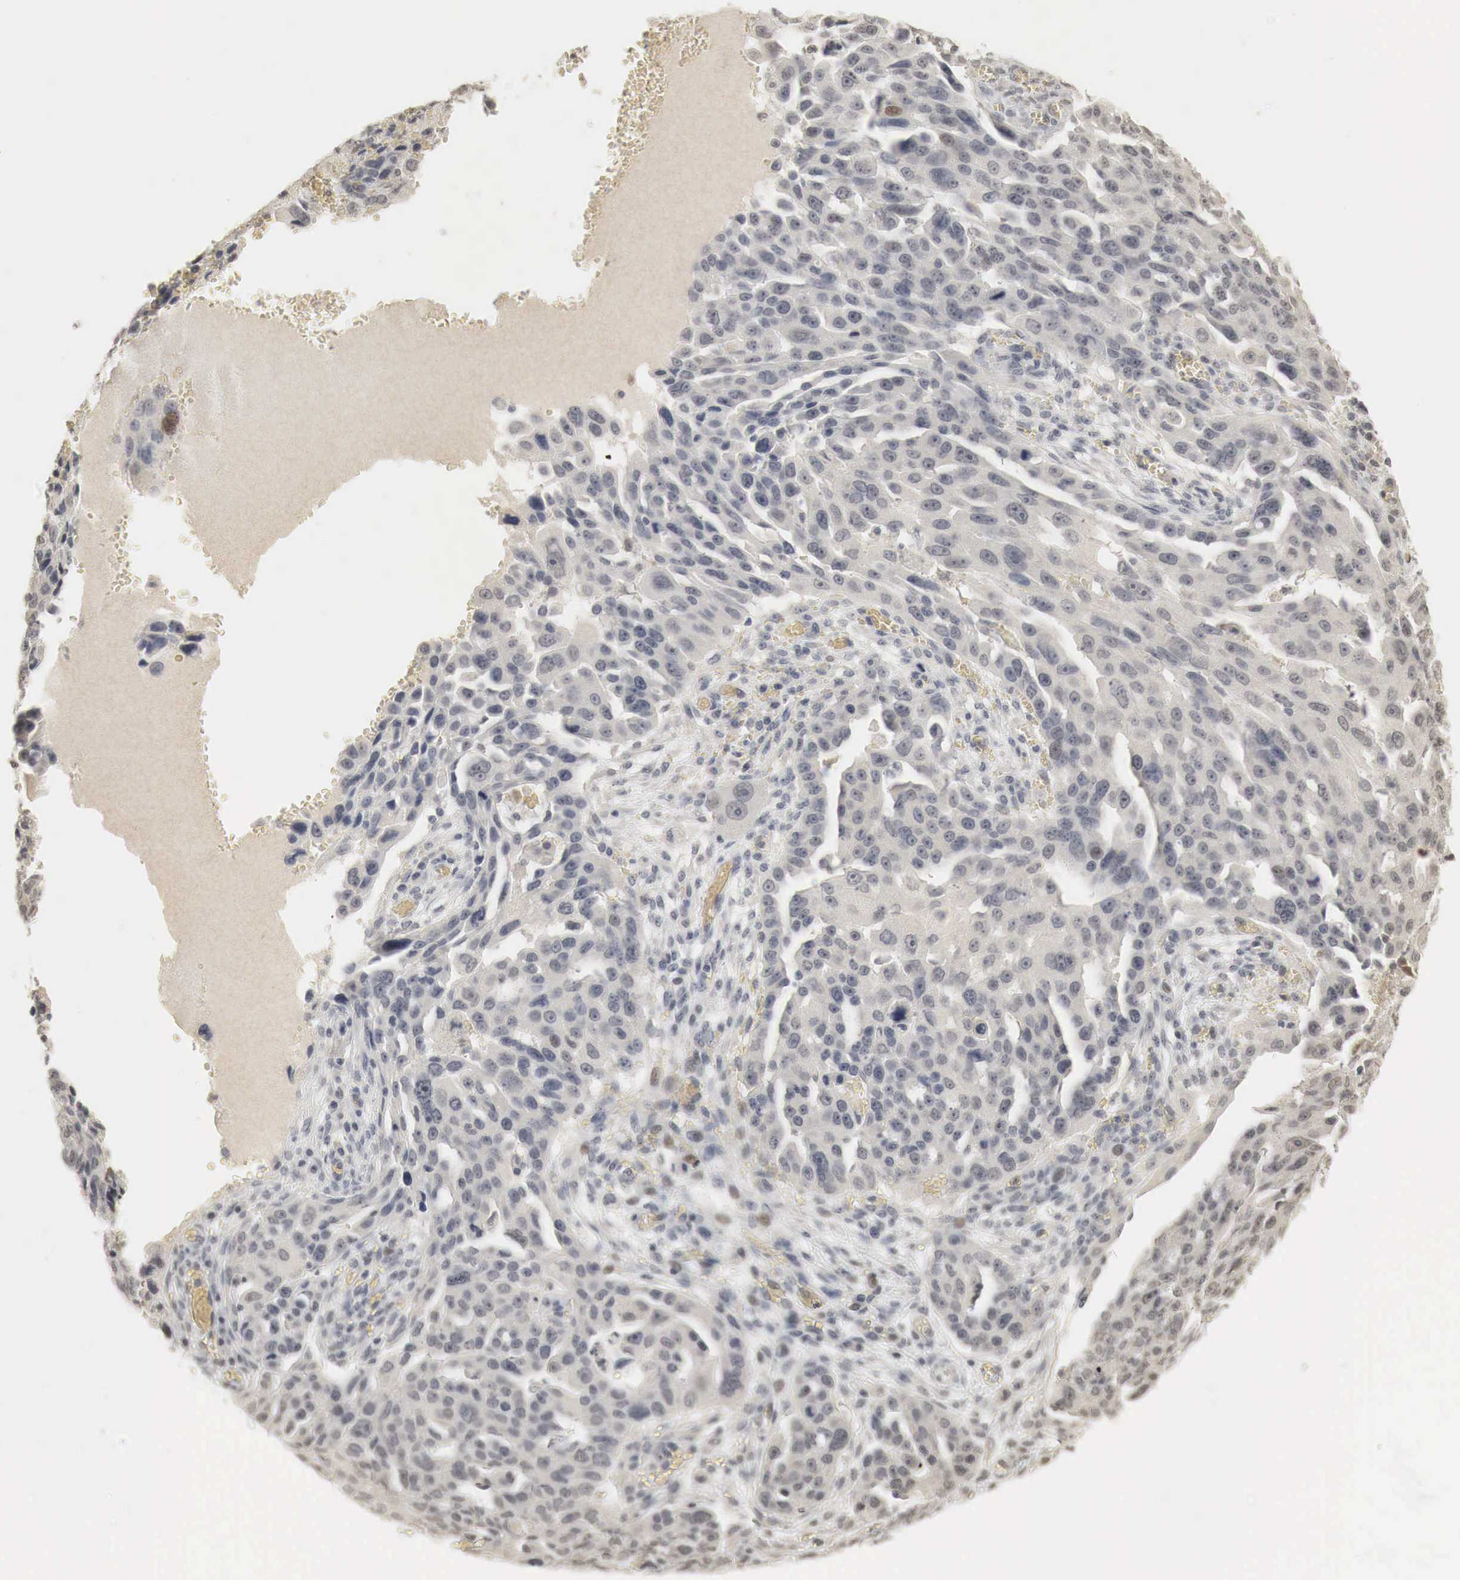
{"staining": {"intensity": "weak", "quantity": "<25%", "location": "nuclear"}, "tissue": "ovarian cancer", "cell_type": "Tumor cells", "image_type": "cancer", "snomed": [{"axis": "morphology", "description": "Carcinoma, endometroid"}, {"axis": "topography", "description": "Ovary"}], "caption": "Ovarian endometroid carcinoma was stained to show a protein in brown. There is no significant positivity in tumor cells.", "gene": "ERBB4", "patient": {"sex": "female", "age": 75}}